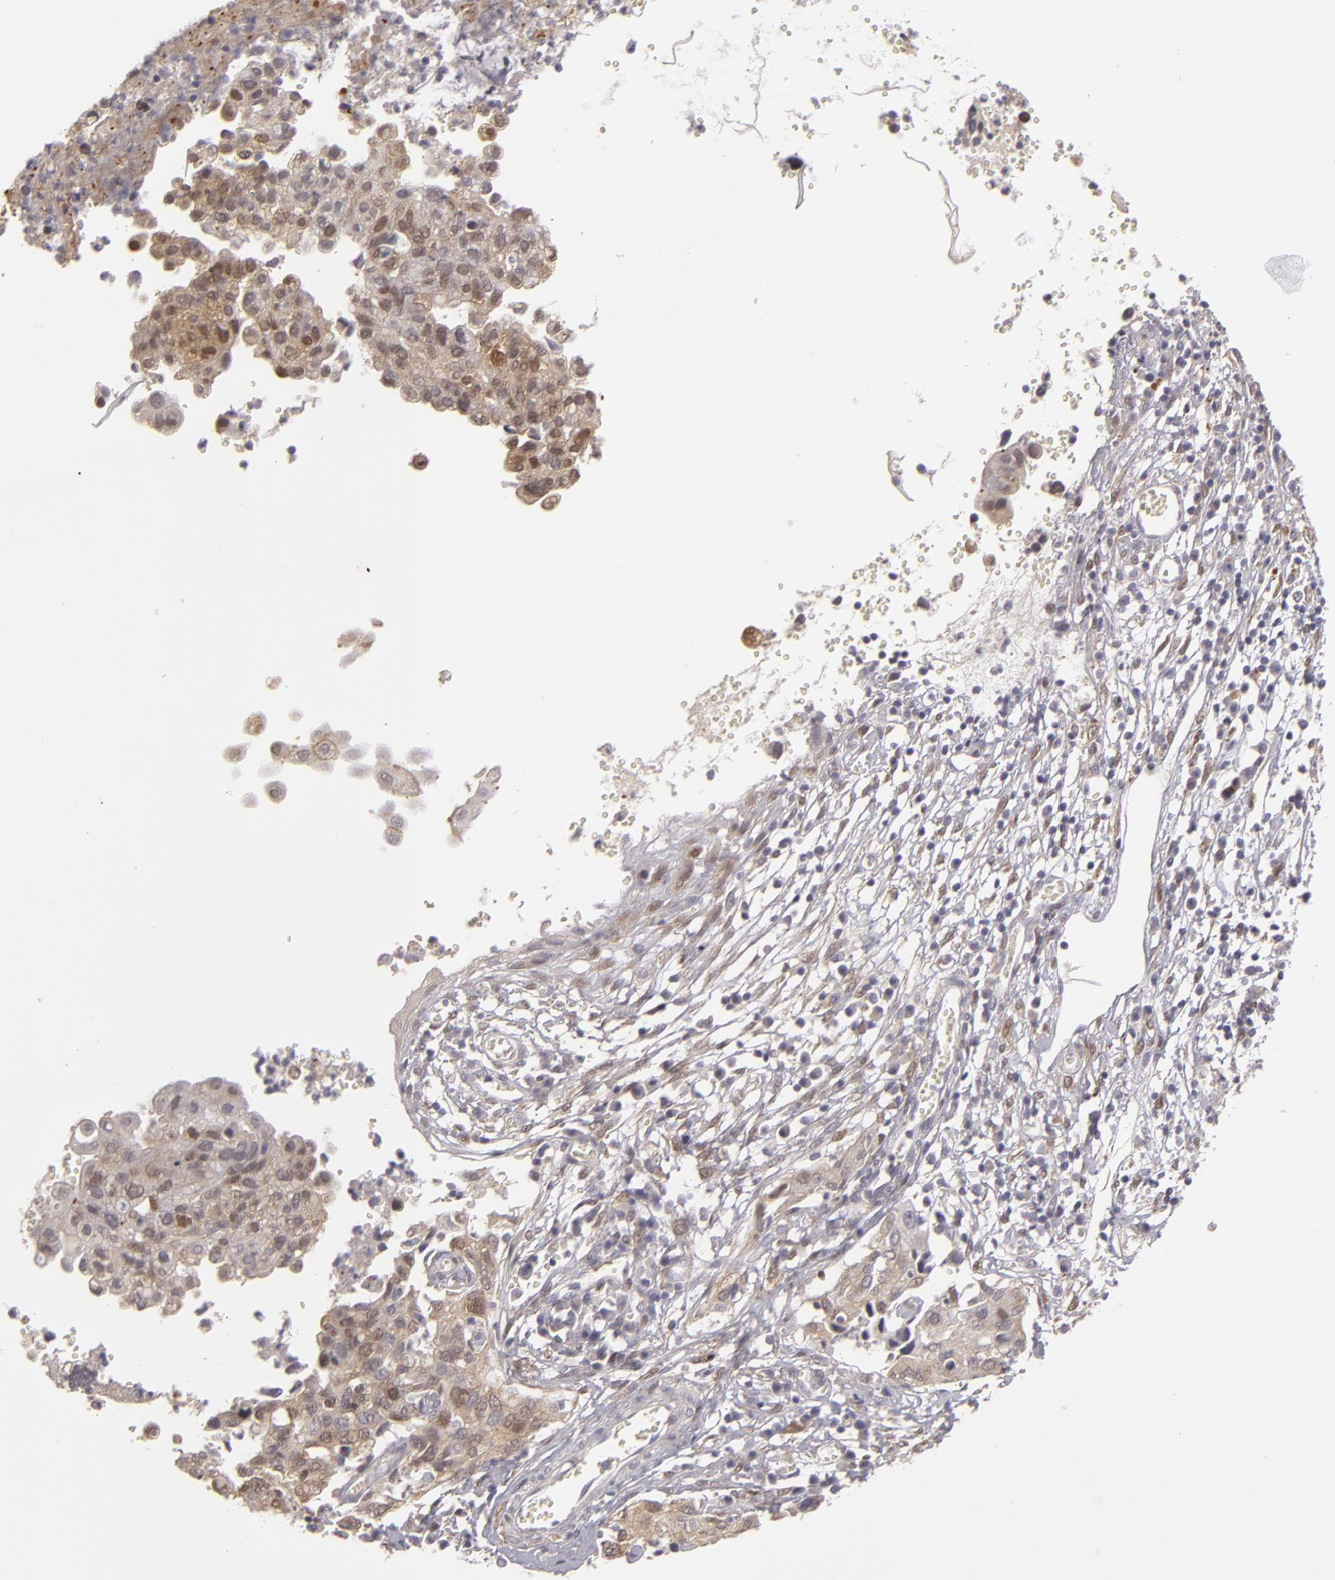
{"staining": {"intensity": "weak", "quantity": ">75%", "location": "cytoplasmic/membranous,nuclear"}, "tissue": "cervical cancer", "cell_type": "Tumor cells", "image_type": "cancer", "snomed": [{"axis": "morphology", "description": "Normal tissue, NOS"}, {"axis": "morphology", "description": "Squamous cell carcinoma, NOS"}, {"axis": "topography", "description": "Cervix"}], "caption": "This is an image of immunohistochemistry (IHC) staining of cervical cancer (squamous cell carcinoma), which shows weak expression in the cytoplasmic/membranous and nuclear of tumor cells.", "gene": "EFS", "patient": {"sex": "female", "age": 45}}